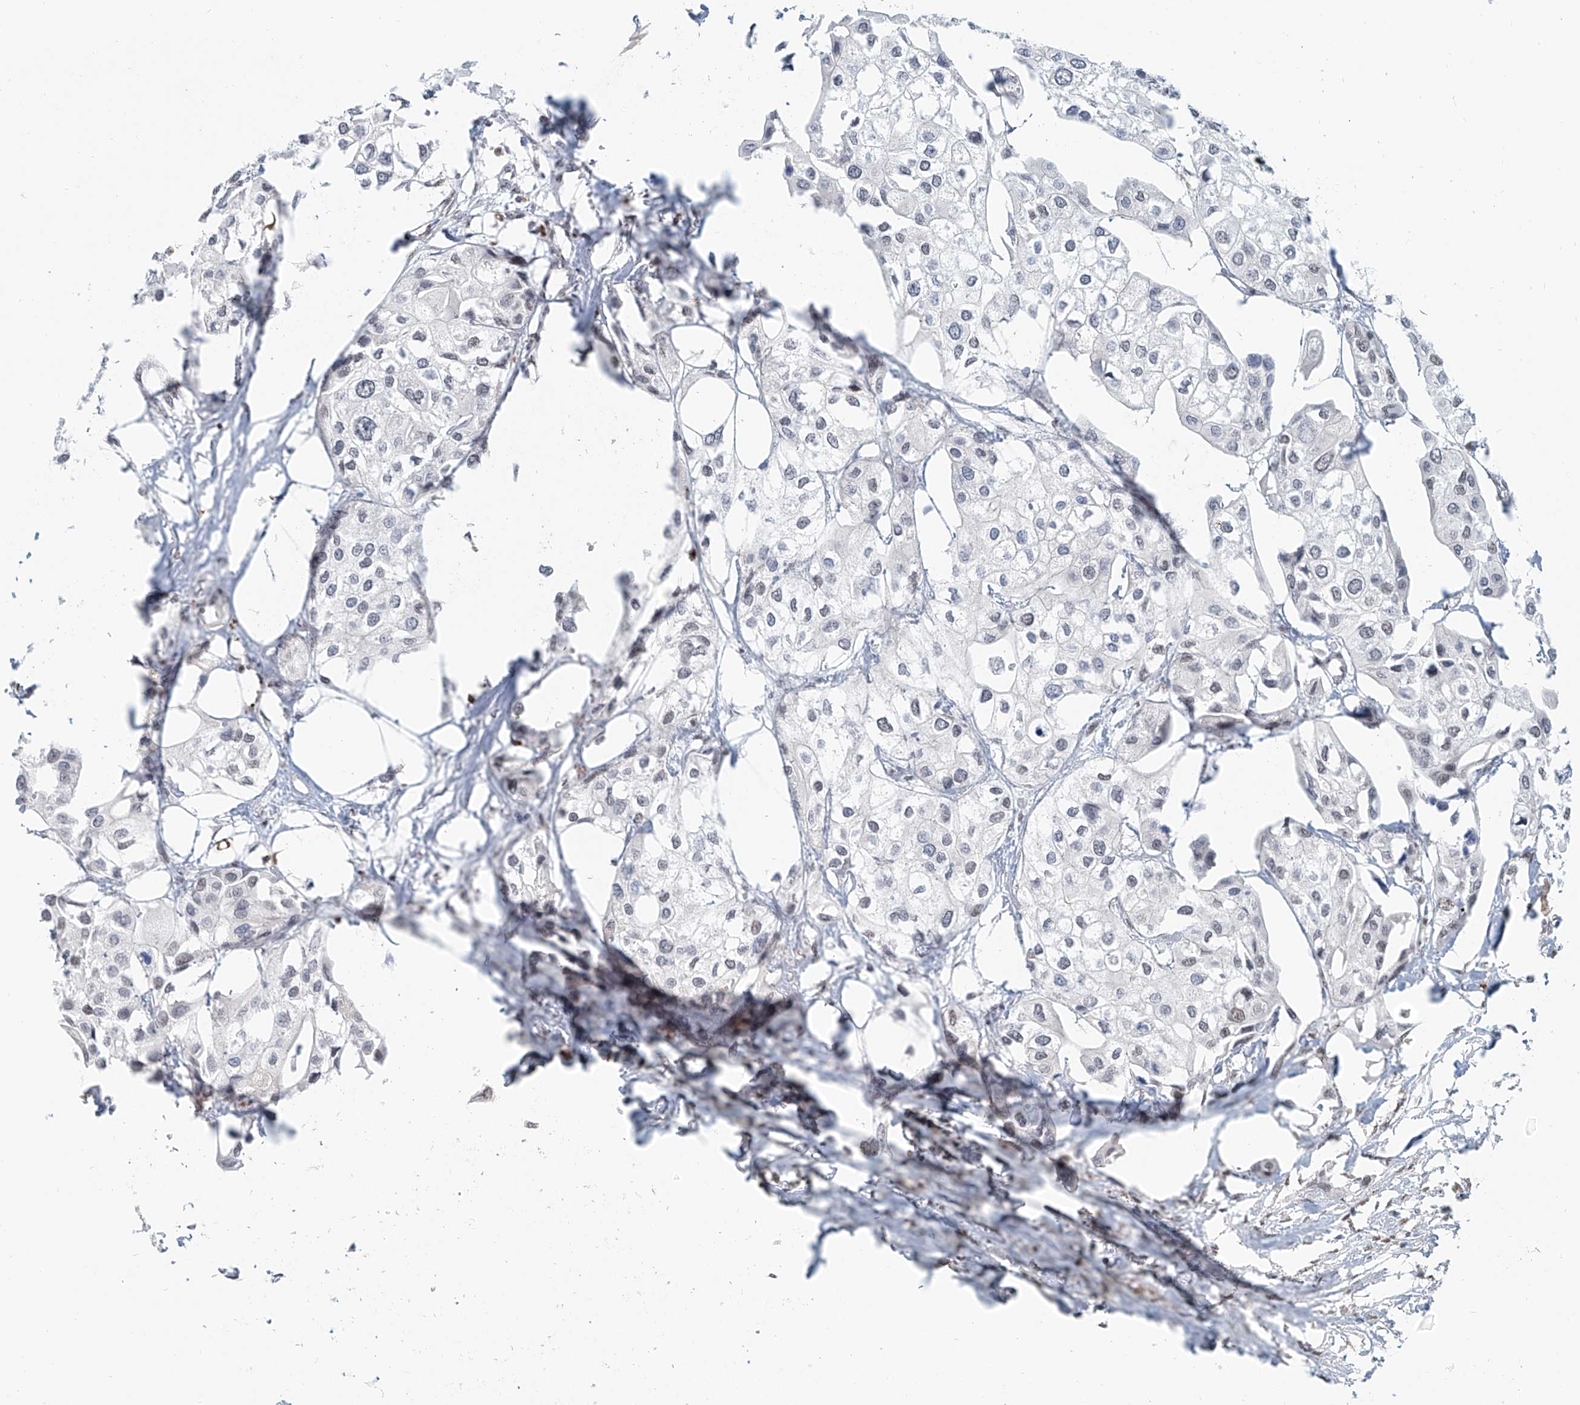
{"staining": {"intensity": "negative", "quantity": "none", "location": "none"}, "tissue": "urothelial cancer", "cell_type": "Tumor cells", "image_type": "cancer", "snomed": [{"axis": "morphology", "description": "Urothelial carcinoma, High grade"}, {"axis": "topography", "description": "Urinary bladder"}], "caption": "Human urothelial carcinoma (high-grade) stained for a protein using immunohistochemistry displays no positivity in tumor cells.", "gene": "SASH1", "patient": {"sex": "male", "age": 64}}